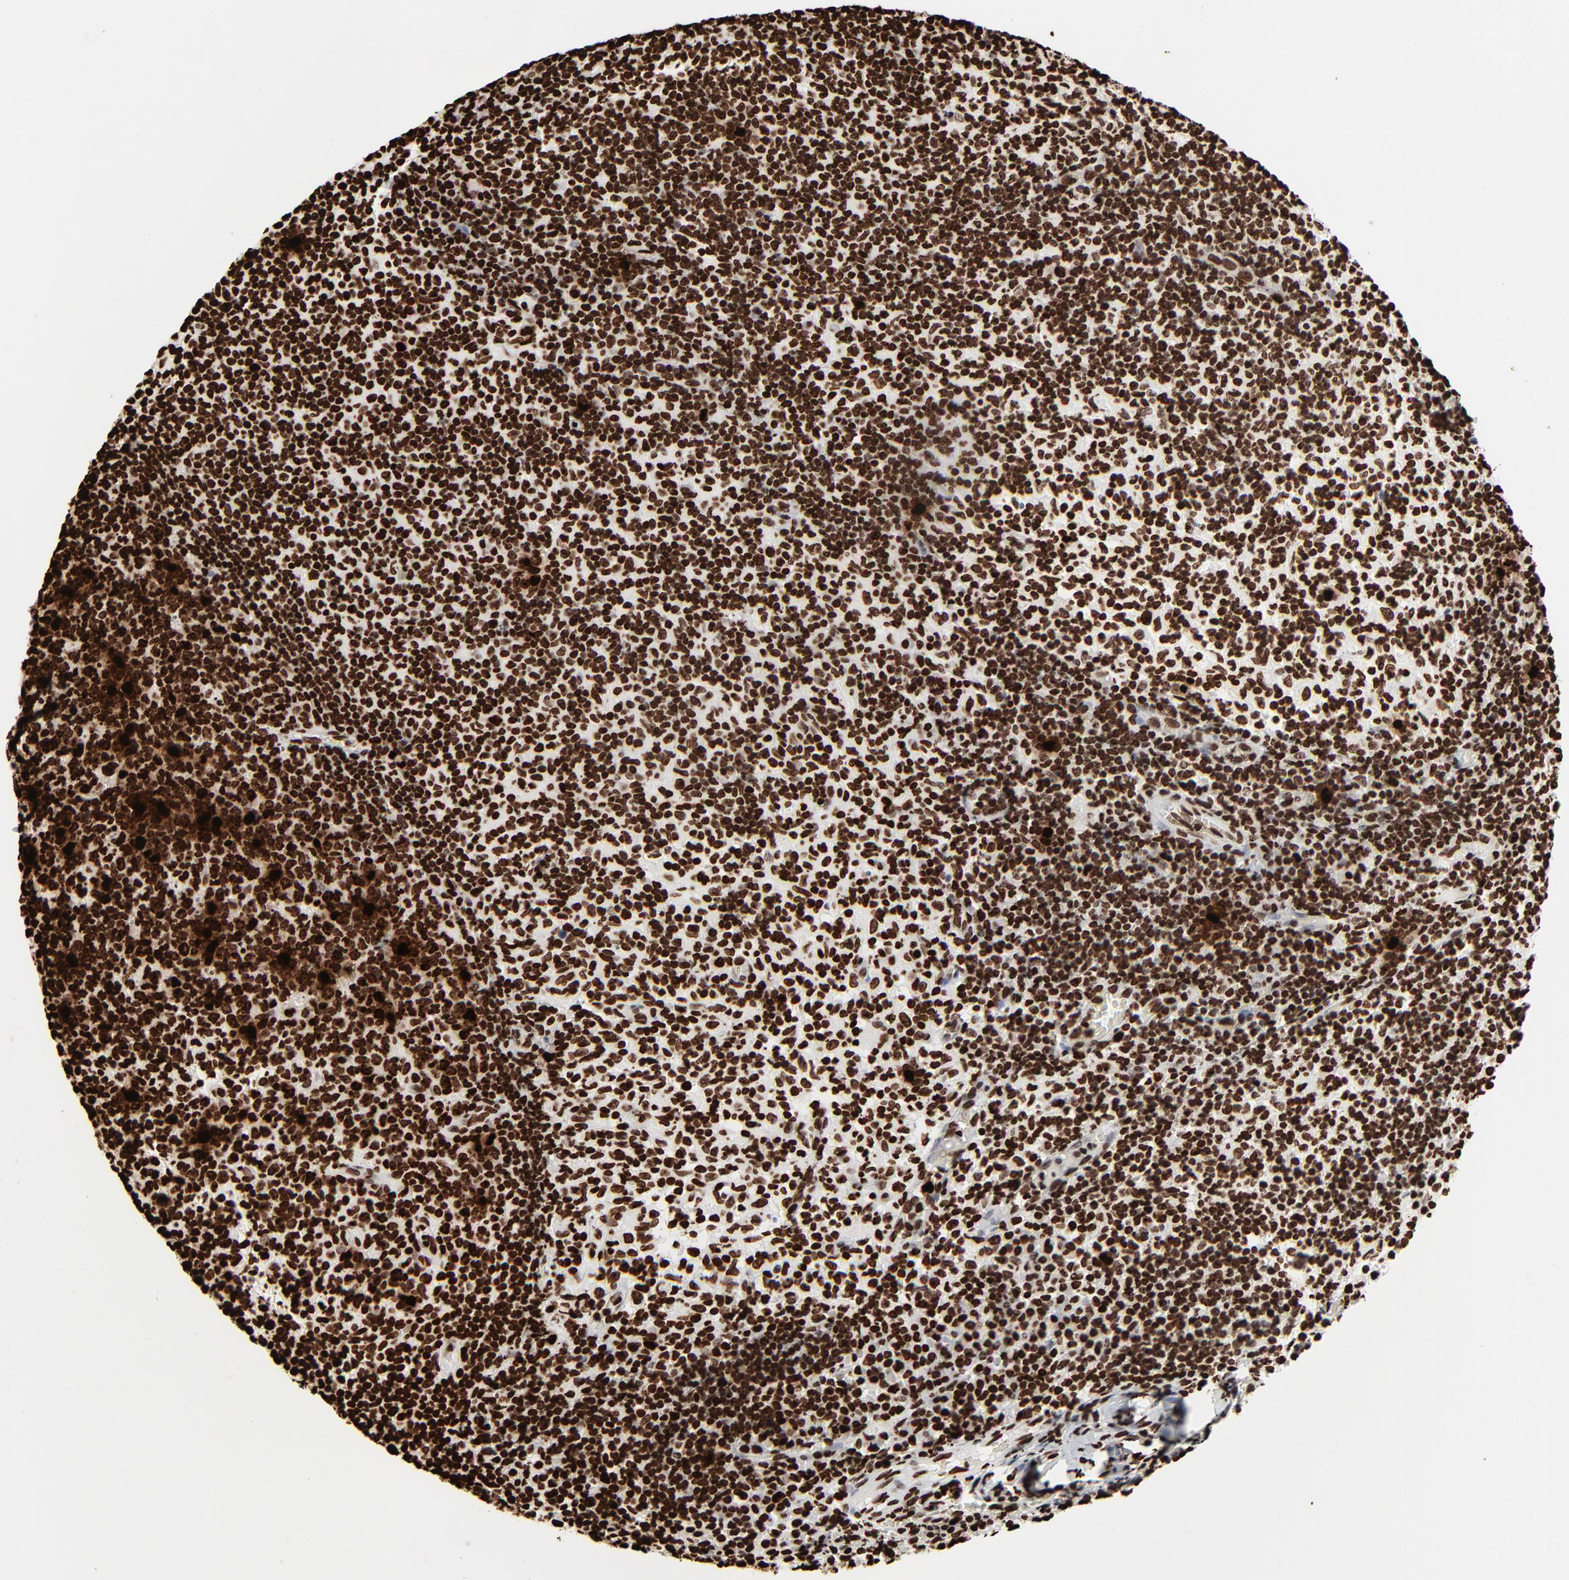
{"staining": {"intensity": "strong", "quantity": ">75%", "location": "nuclear"}, "tissue": "lymph node", "cell_type": "Germinal center cells", "image_type": "normal", "snomed": [{"axis": "morphology", "description": "Normal tissue, NOS"}, {"axis": "morphology", "description": "Inflammation, NOS"}, {"axis": "topography", "description": "Lymph node"}], "caption": "IHC of benign human lymph node reveals high levels of strong nuclear positivity in about >75% of germinal center cells.", "gene": "H3", "patient": {"sex": "male", "age": 55}}